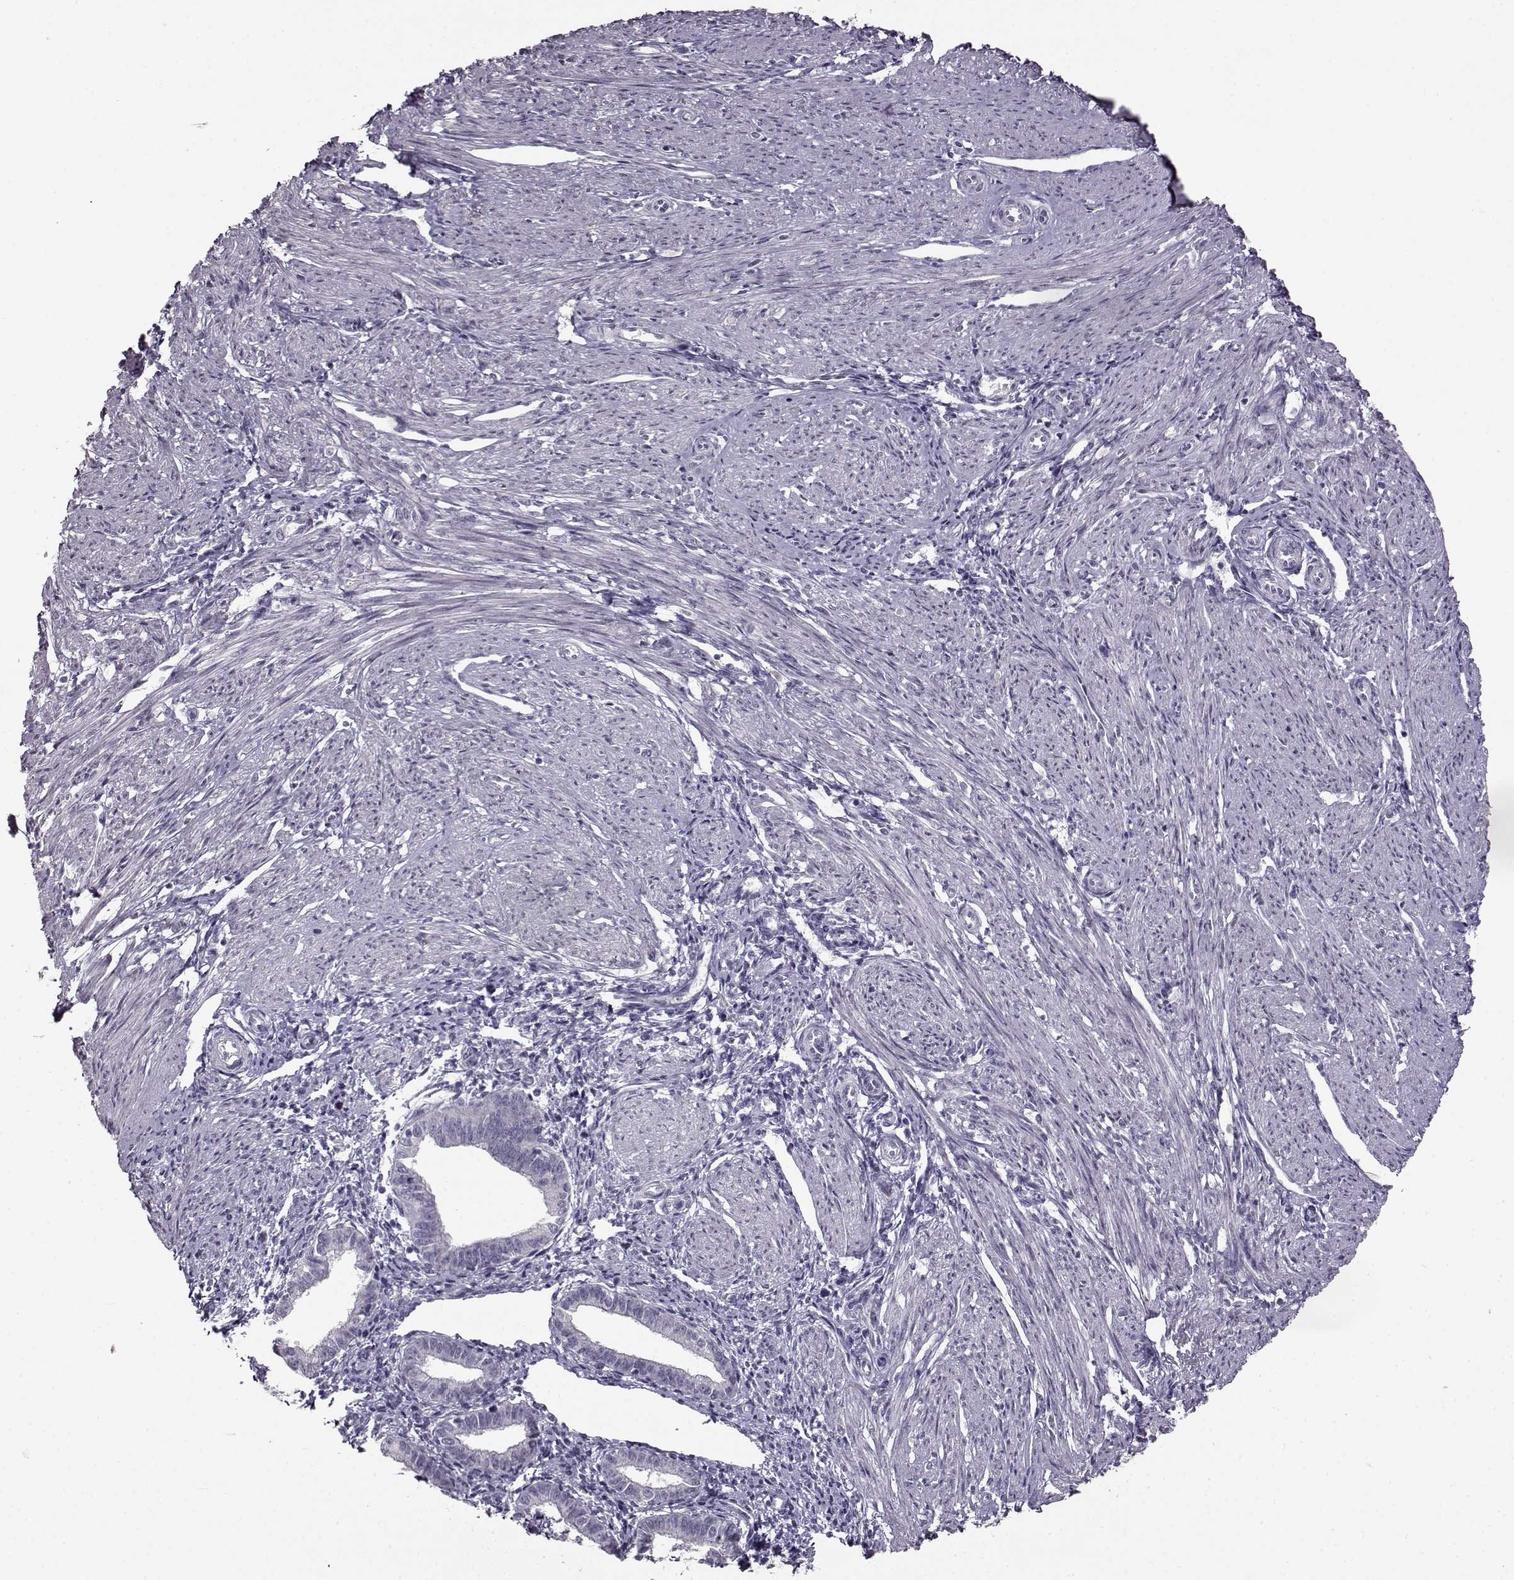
{"staining": {"intensity": "negative", "quantity": "none", "location": "none"}, "tissue": "endometrium", "cell_type": "Cells in endometrial stroma", "image_type": "normal", "snomed": [{"axis": "morphology", "description": "Normal tissue, NOS"}, {"axis": "topography", "description": "Endometrium"}], "caption": "Immunohistochemistry (IHC) of unremarkable human endometrium exhibits no staining in cells in endometrial stroma.", "gene": "FSHB", "patient": {"sex": "female", "age": 37}}